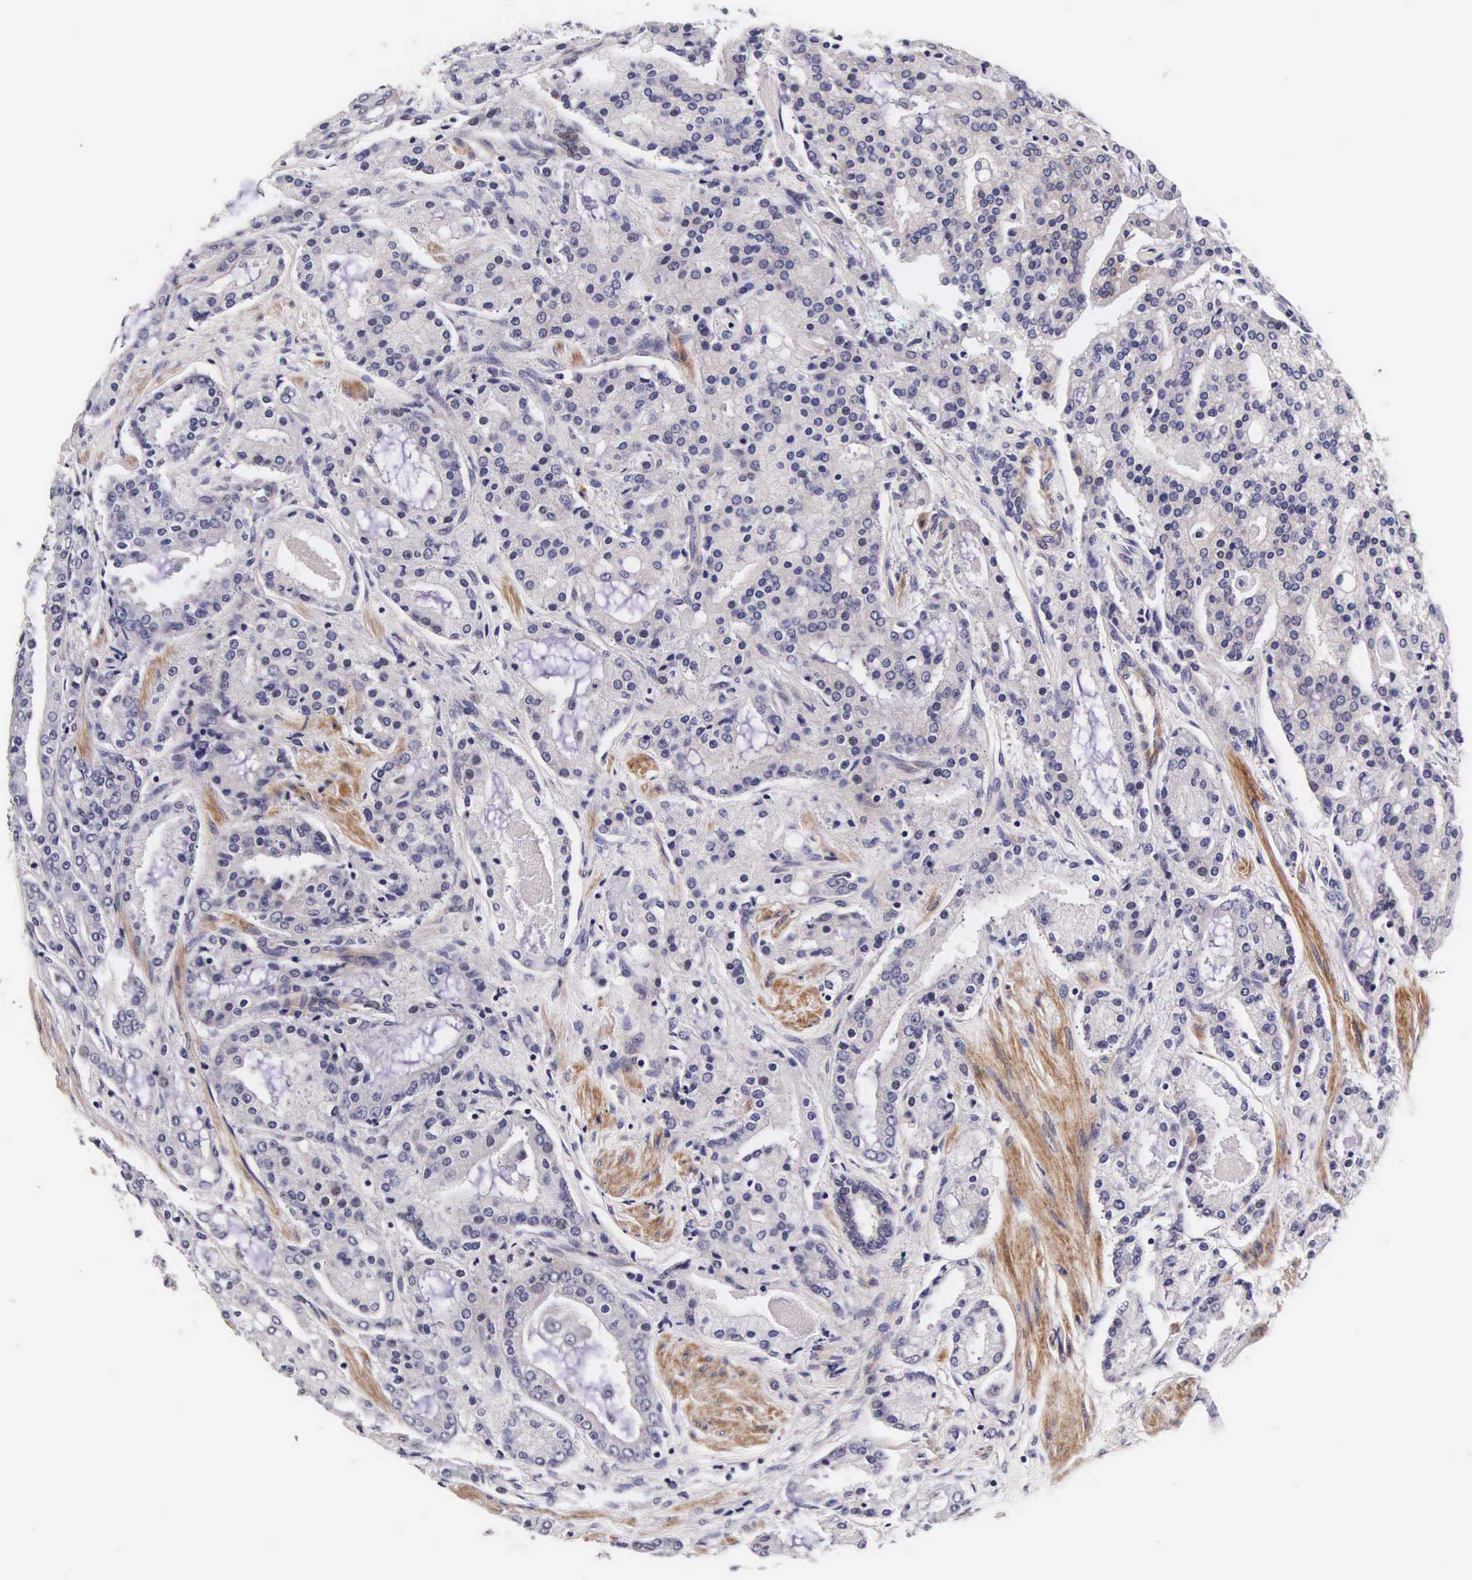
{"staining": {"intensity": "negative", "quantity": "none", "location": "none"}, "tissue": "prostate cancer", "cell_type": "Tumor cells", "image_type": "cancer", "snomed": [{"axis": "morphology", "description": "Adenocarcinoma, Medium grade"}, {"axis": "topography", "description": "Prostate"}], "caption": "Immunohistochemistry (IHC) of prostate medium-grade adenocarcinoma demonstrates no staining in tumor cells.", "gene": "UPRT", "patient": {"sex": "male", "age": 72}}